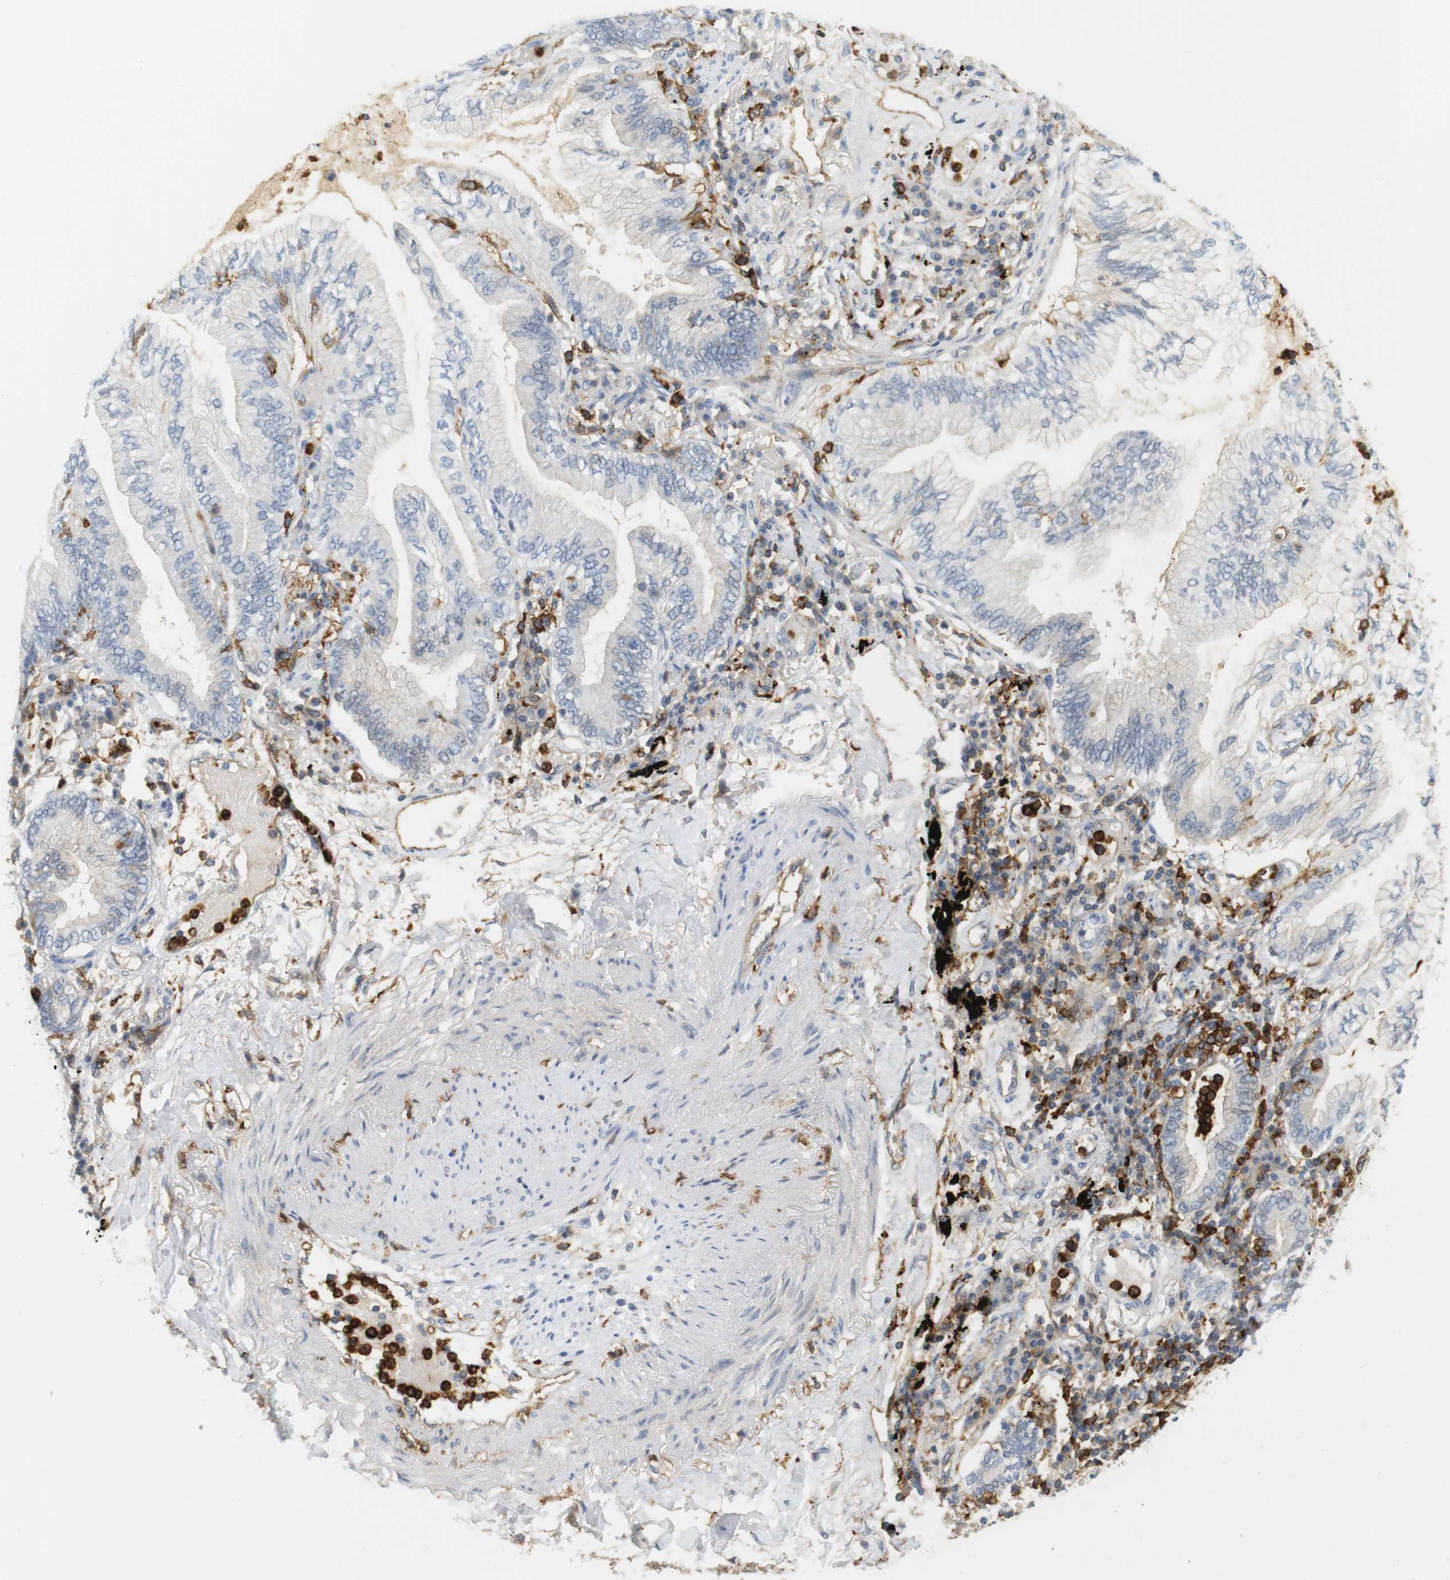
{"staining": {"intensity": "negative", "quantity": "none", "location": "none"}, "tissue": "lung cancer", "cell_type": "Tumor cells", "image_type": "cancer", "snomed": [{"axis": "morphology", "description": "Normal tissue, NOS"}, {"axis": "morphology", "description": "Adenocarcinoma, NOS"}, {"axis": "topography", "description": "Bronchus"}, {"axis": "topography", "description": "Lung"}], "caption": "Photomicrograph shows no significant protein positivity in tumor cells of lung cancer (adenocarcinoma). (Brightfield microscopy of DAB IHC at high magnification).", "gene": "SIRPA", "patient": {"sex": "female", "age": 70}}